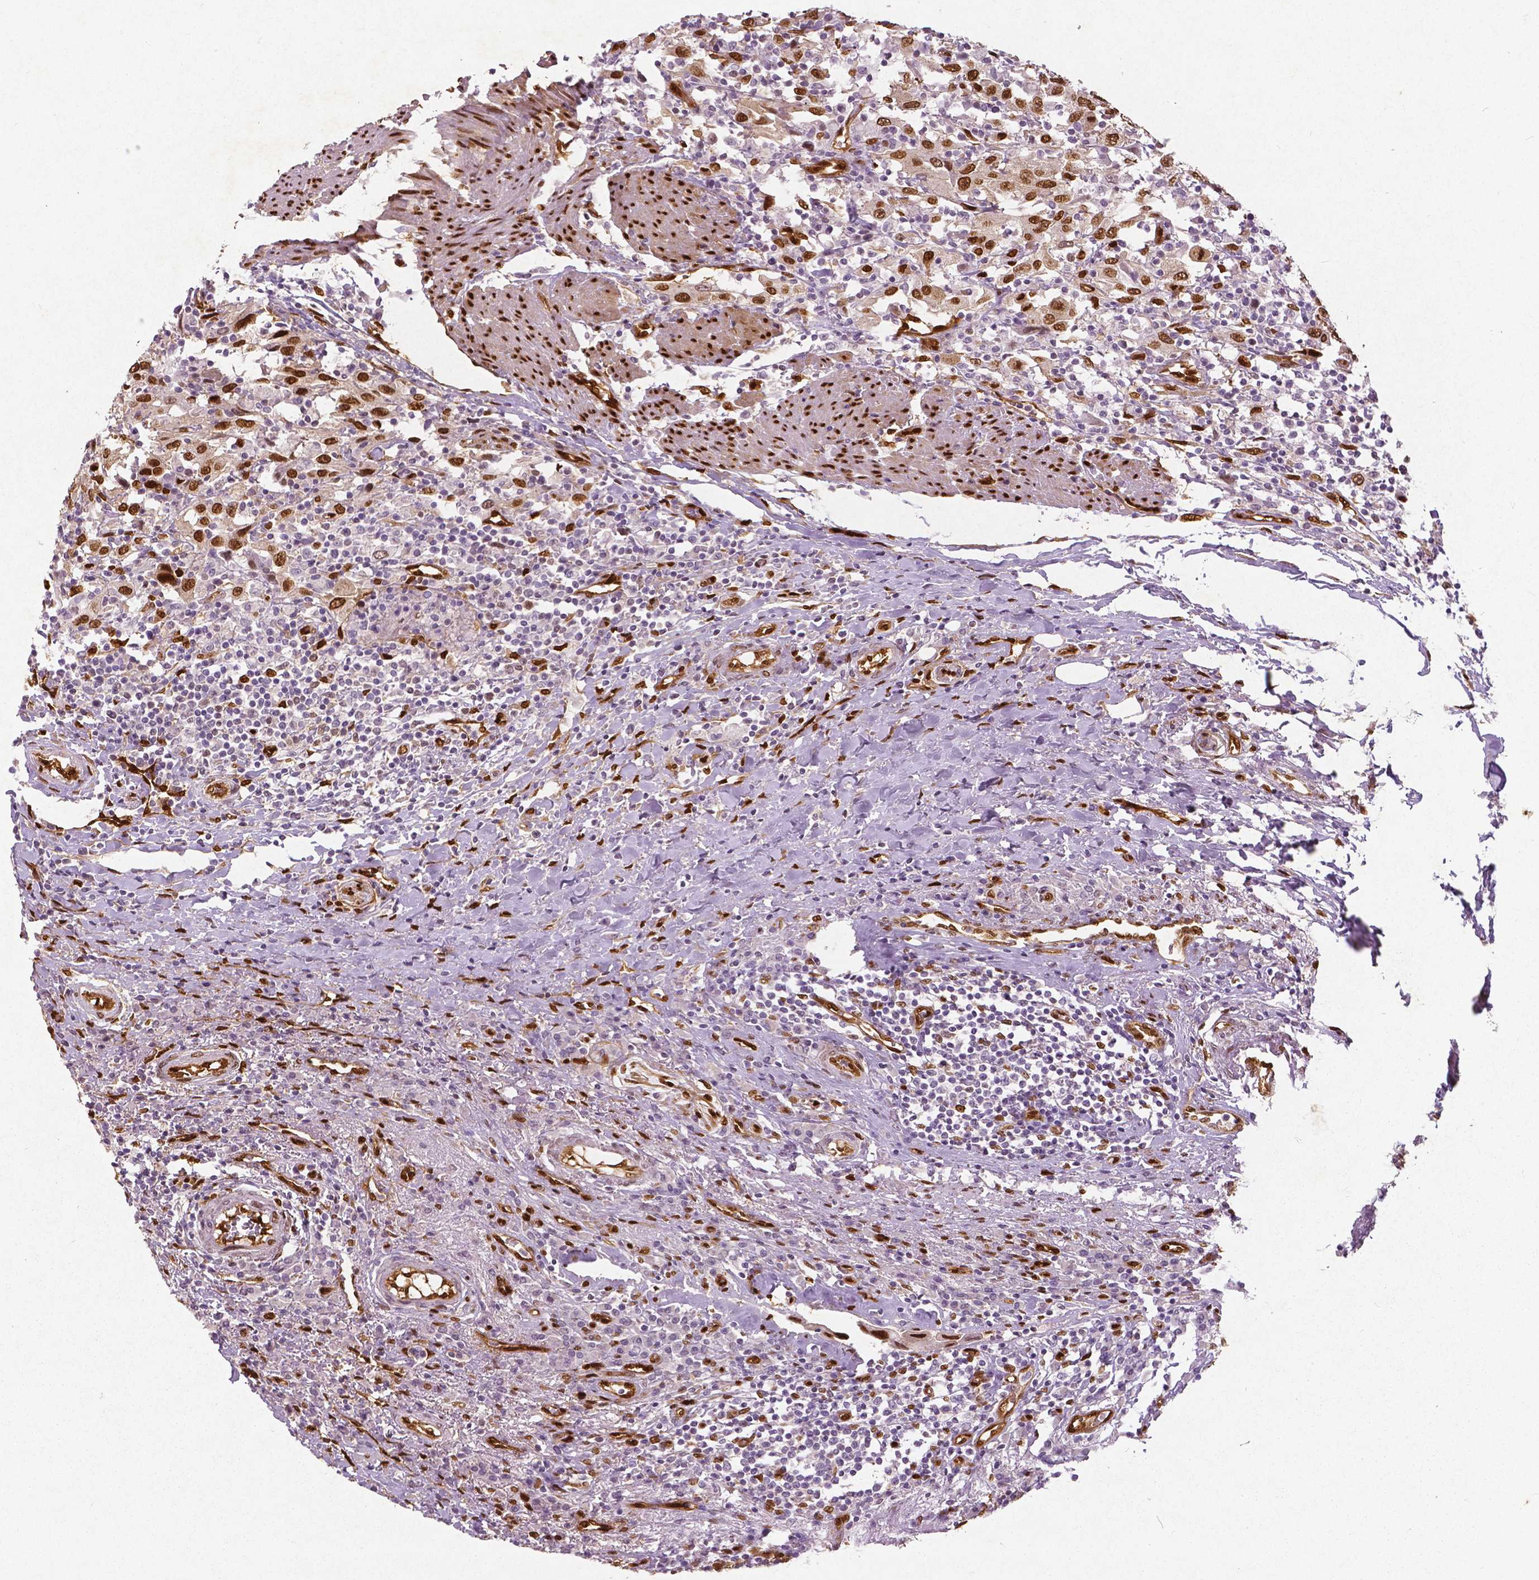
{"staining": {"intensity": "moderate", "quantity": ">75%", "location": "cytoplasmic/membranous,nuclear"}, "tissue": "urothelial cancer", "cell_type": "Tumor cells", "image_type": "cancer", "snomed": [{"axis": "morphology", "description": "Urothelial carcinoma, High grade"}, {"axis": "topography", "description": "Urinary bladder"}], "caption": "Protein expression by IHC reveals moderate cytoplasmic/membranous and nuclear positivity in approximately >75% of tumor cells in urothelial cancer.", "gene": "WWTR1", "patient": {"sex": "male", "age": 61}}